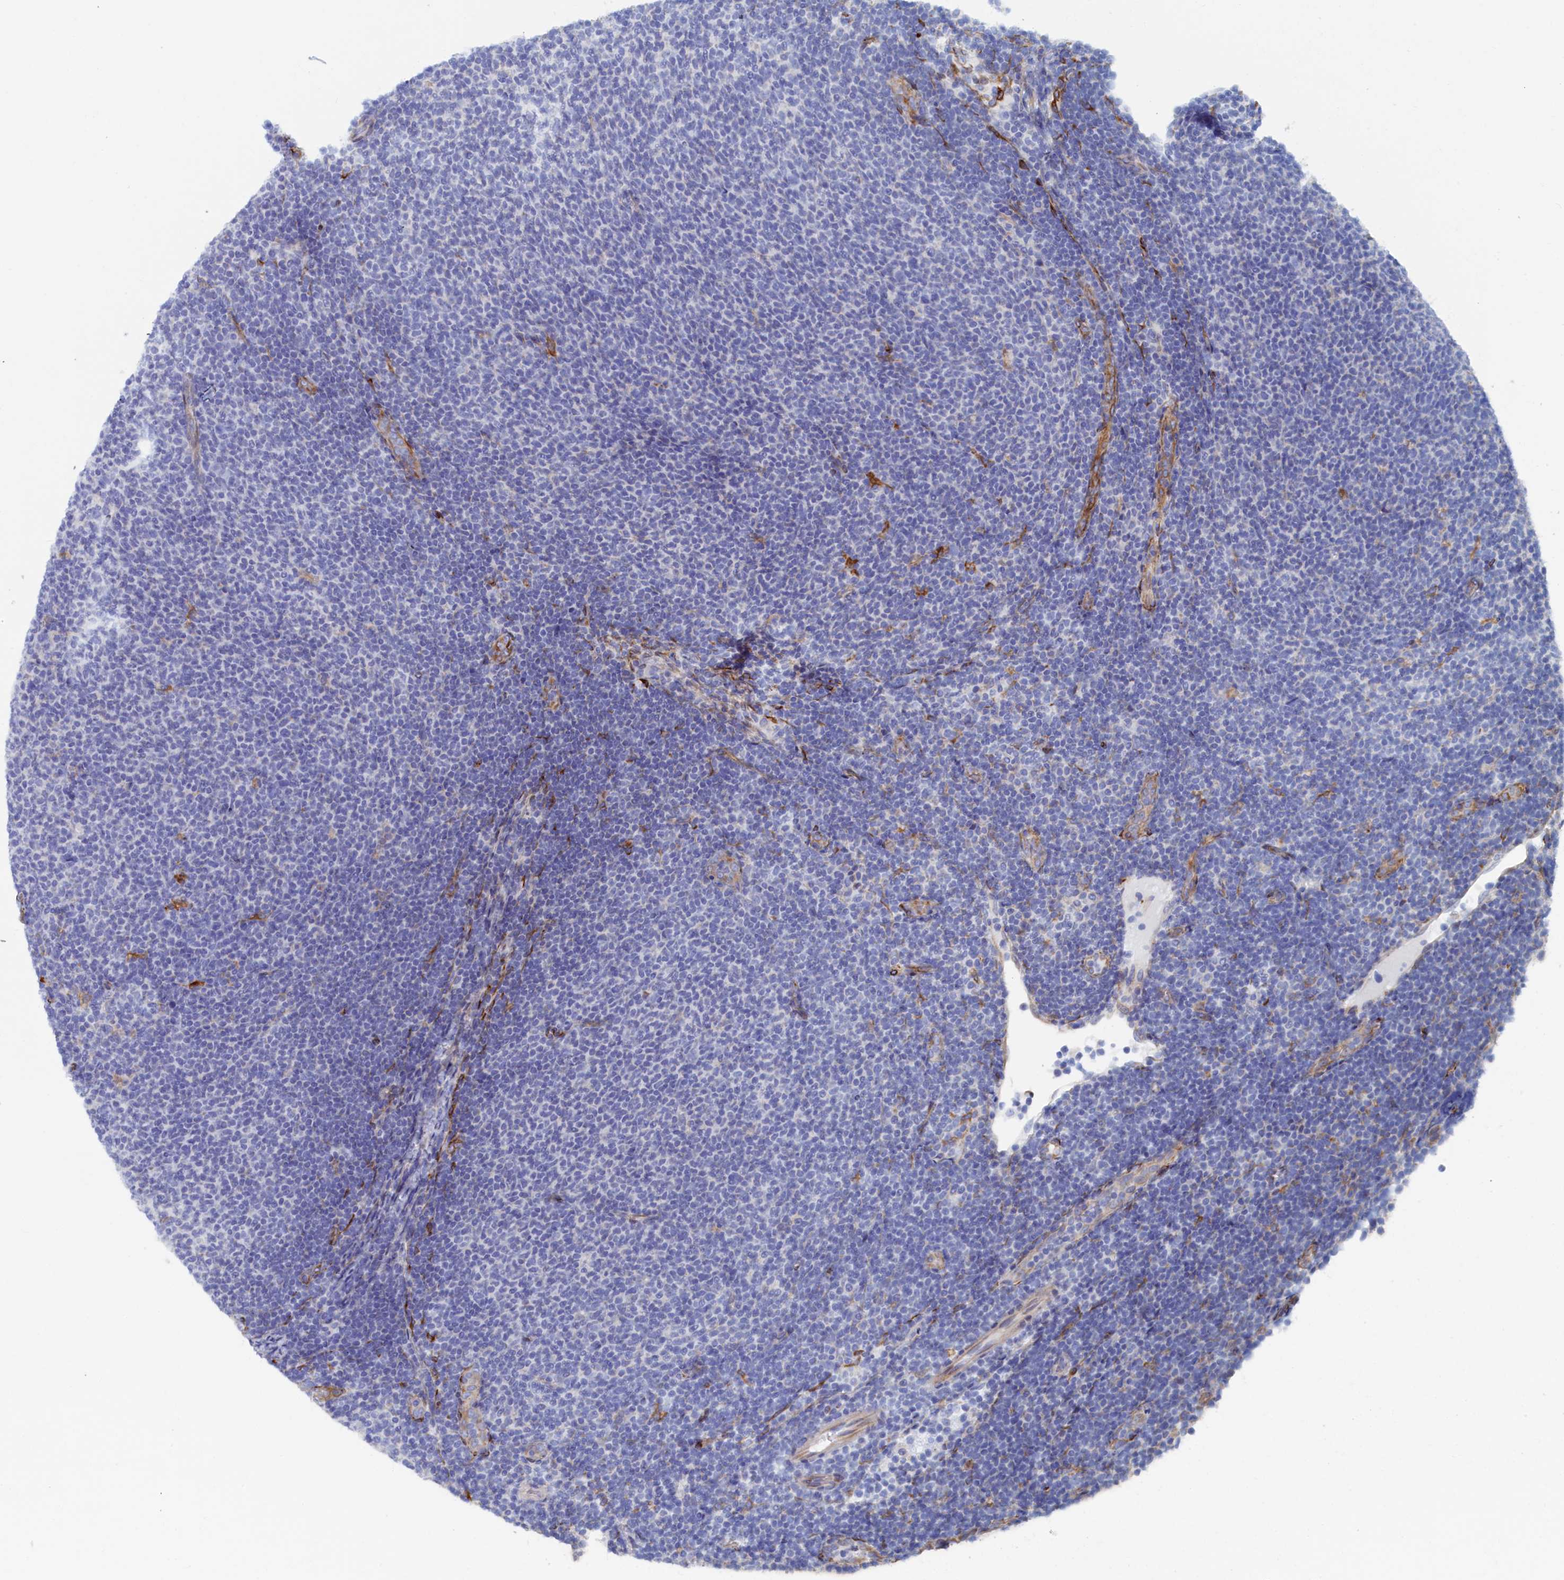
{"staining": {"intensity": "negative", "quantity": "none", "location": "none"}, "tissue": "lymphoma", "cell_type": "Tumor cells", "image_type": "cancer", "snomed": [{"axis": "morphology", "description": "Malignant lymphoma, non-Hodgkin's type, Low grade"}, {"axis": "topography", "description": "Lymph node"}], "caption": "DAB immunohistochemical staining of lymphoma exhibits no significant positivity in tumor cells. Brightfield microscopy of IHC stained with DAB (brown) and hematoxylin (blue), captured at high magnification.", "gene": "COG7", "patient": {"sex": "male", "age": 66}}